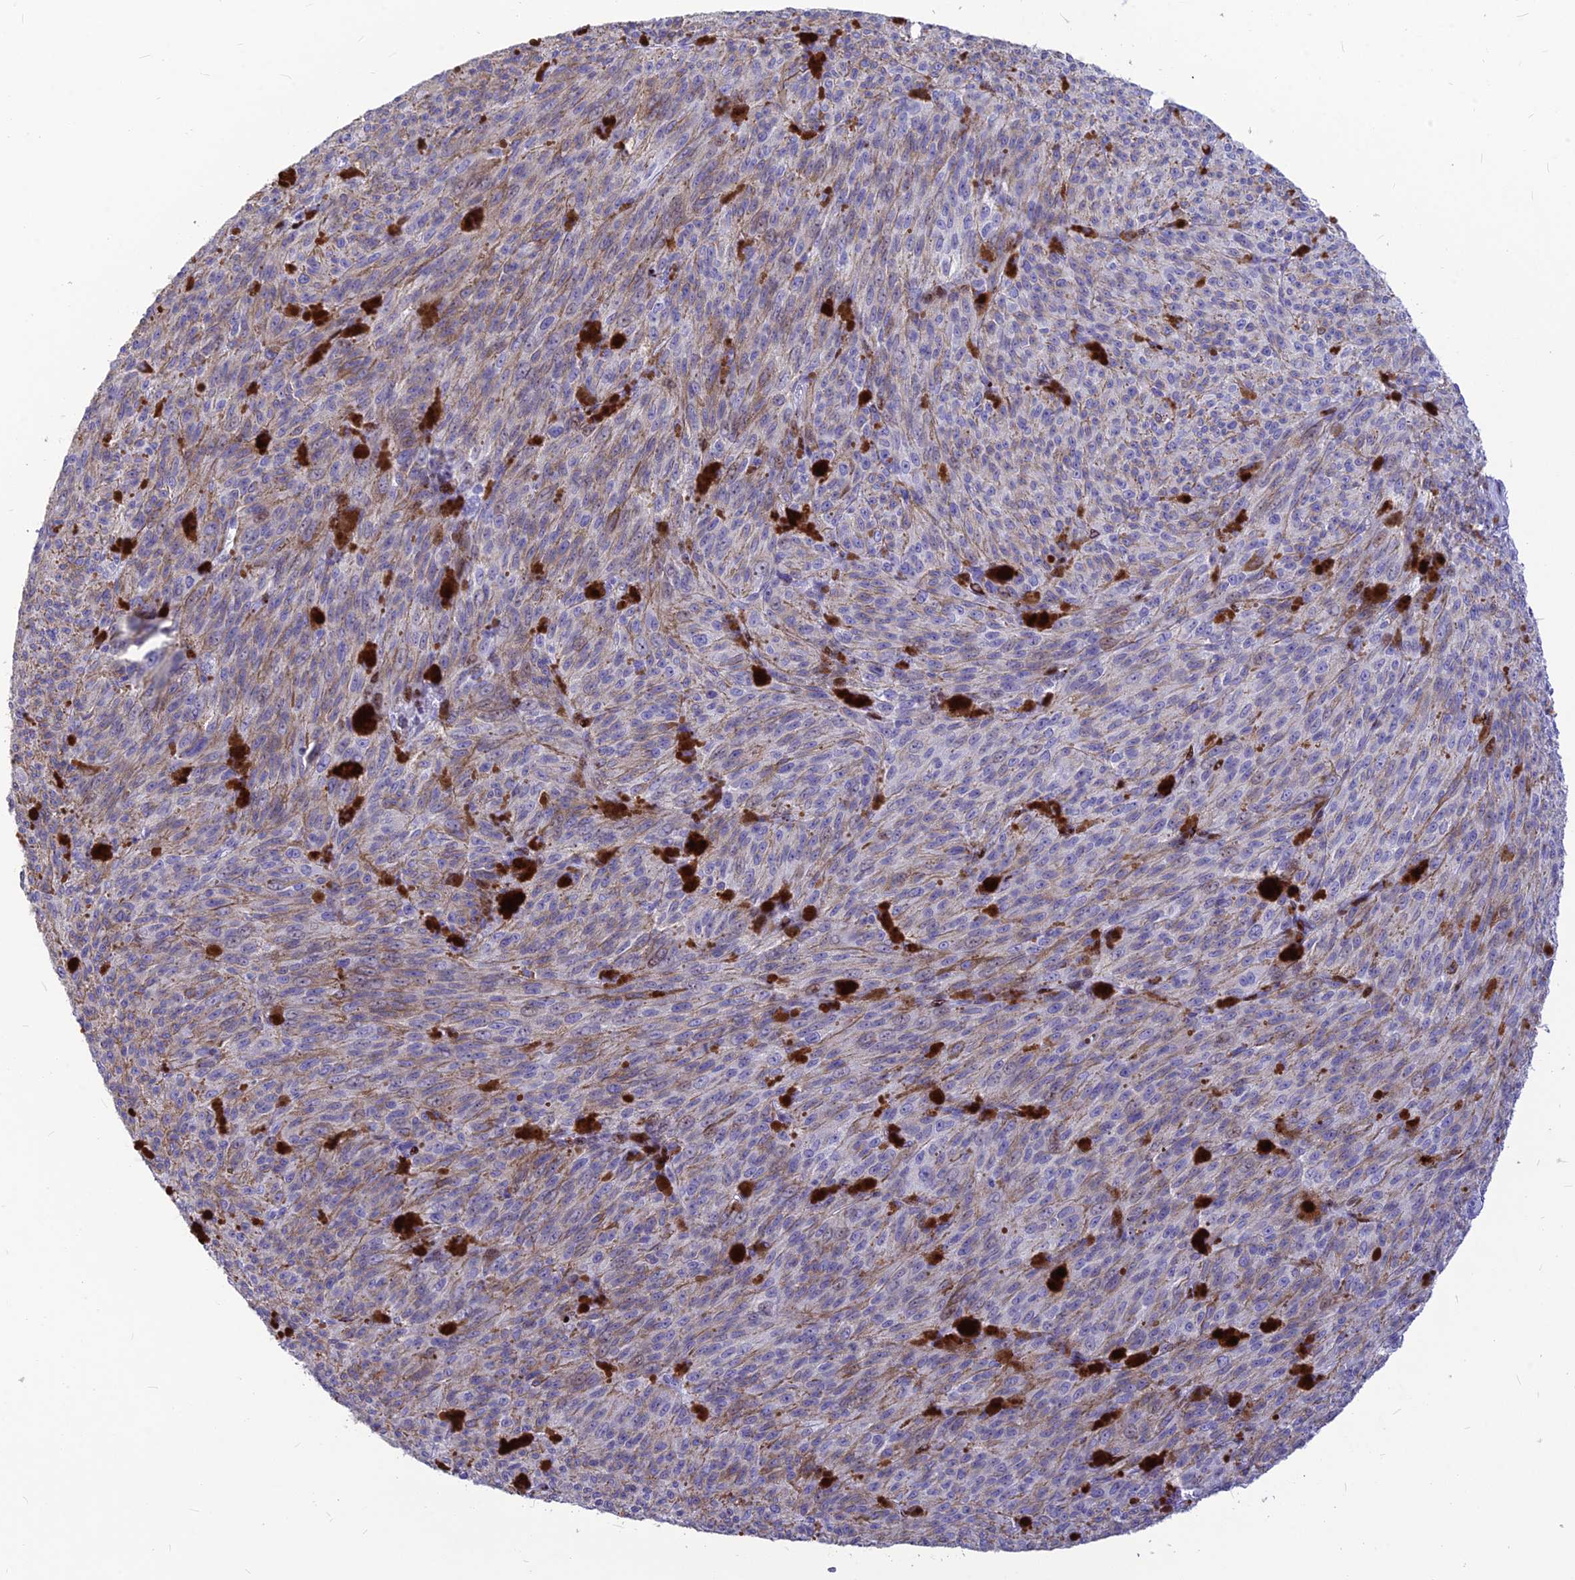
{"staining": {"intensity": "weak", "quantity": "25%-75%", "location": "cytoplasmic/membranous"}, "tissue": "melanoma", "cell_type": "Tumor cells", "image_type": "cancer", "snomed": [{"axis": "morphology", "description": "Malignant melanoma, NOS"}, {"axis": "topography", "description": "Skin"}], "caption": "Malignant melanoma tissue reveals weak cytoplasmic/membranous expression in approximately 25%-75% of tumor cells, visualized by immunohistochemistry.", "gene": "PRPS1", "patient": {"sex": "female", "age": 52}}